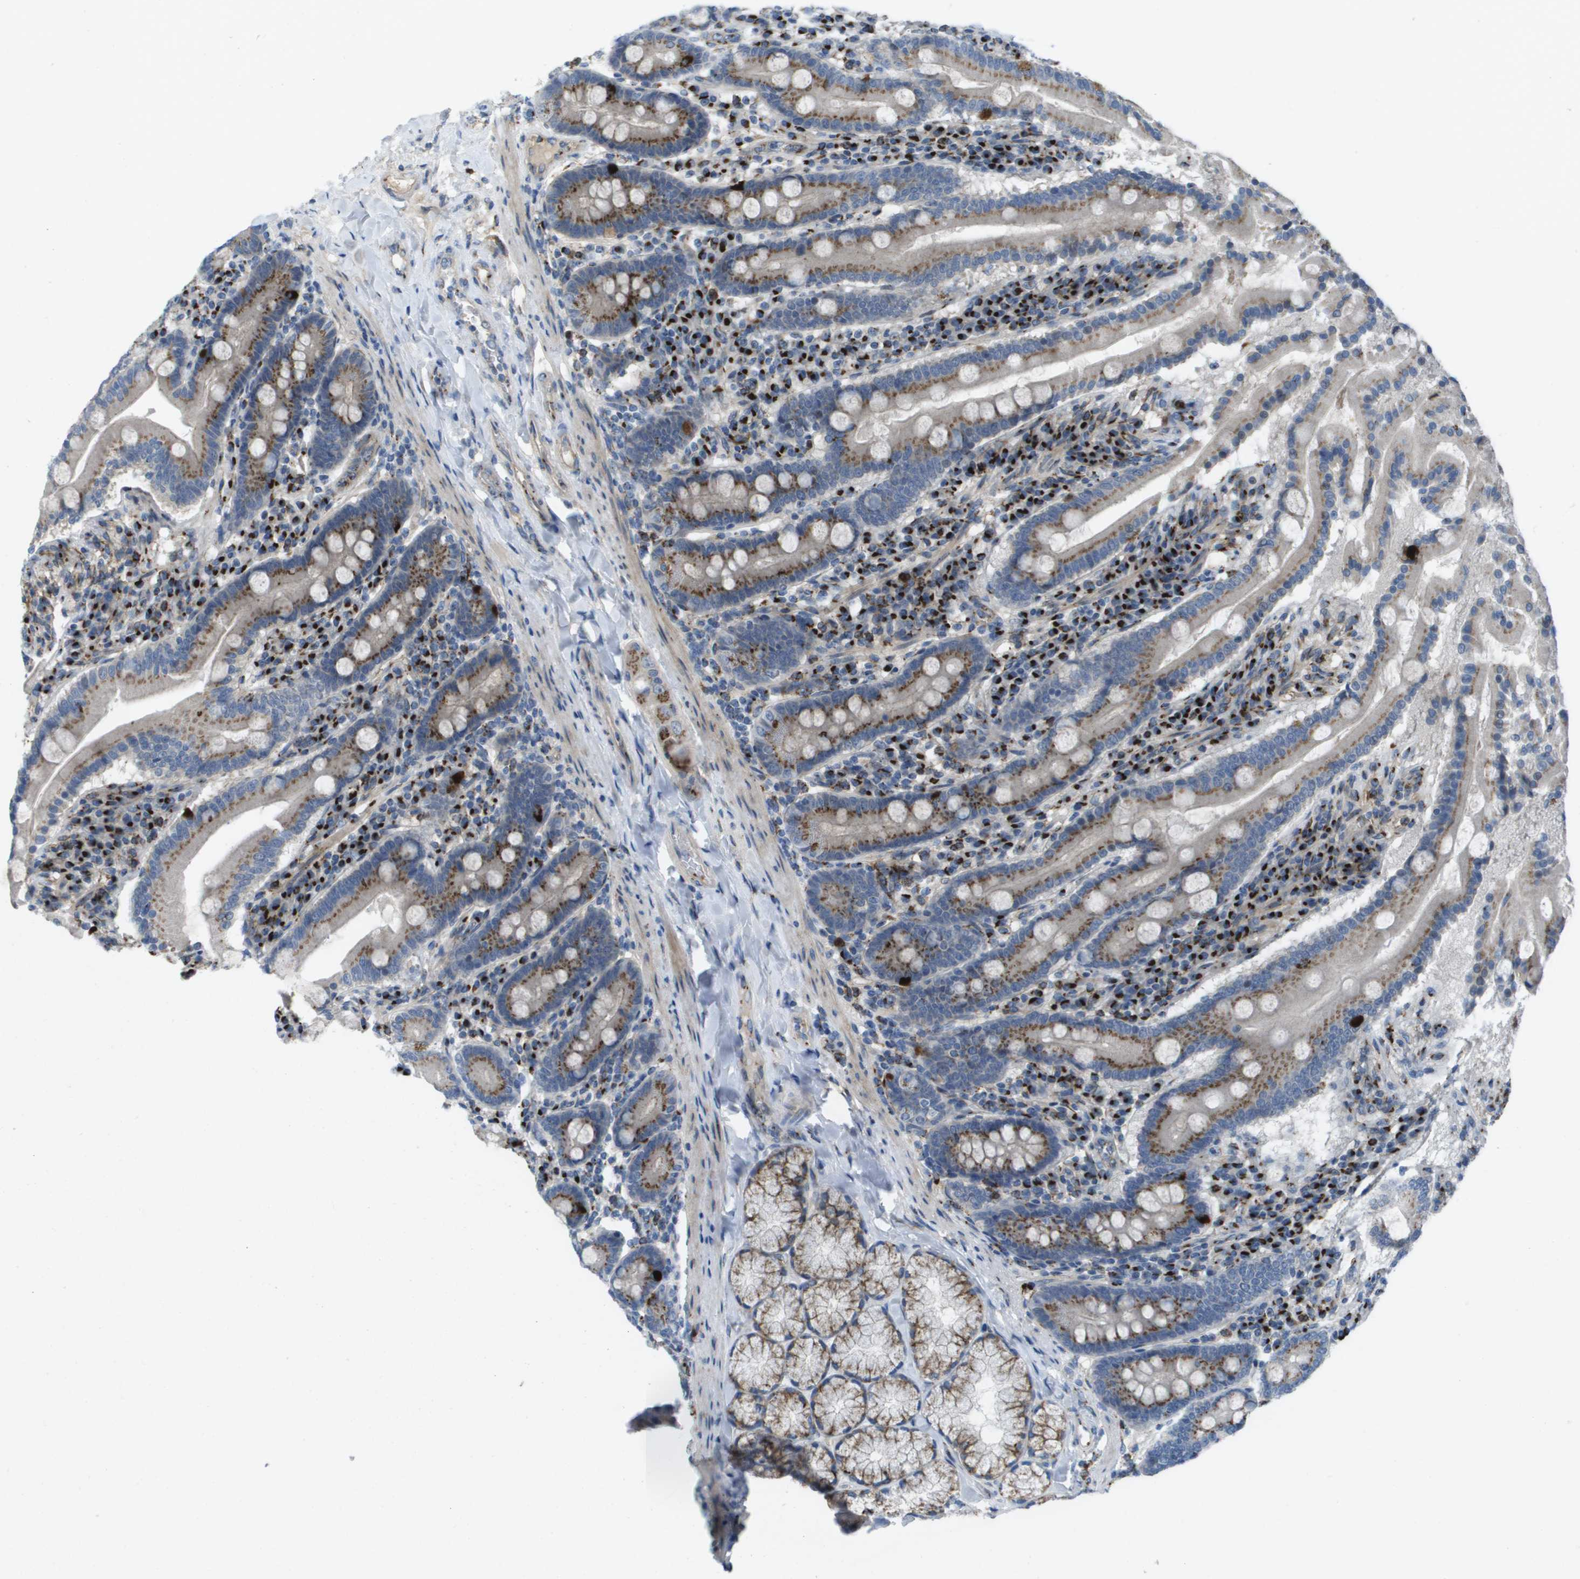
{"staining": {"intensity": "moderate", "quantity": ">75%", "location": "cytoplasmic/membranous"}, "tissue": "duodenum", "cell_type": "Glandular cells", "image_type": "normal", "snomed": [{"axis": "morphology", "description": "Normal tissue, NOS"}, {"axis": "topography", "description": "Duodenum"}], "caption": "Immunohistochemical staining of normal human duodenum shows moderate cytoplasmic/membranous protein expression in about >75% of glandular cells.", "gene": "QSOX2", "patient": {"sex": "male", "age": 50}}